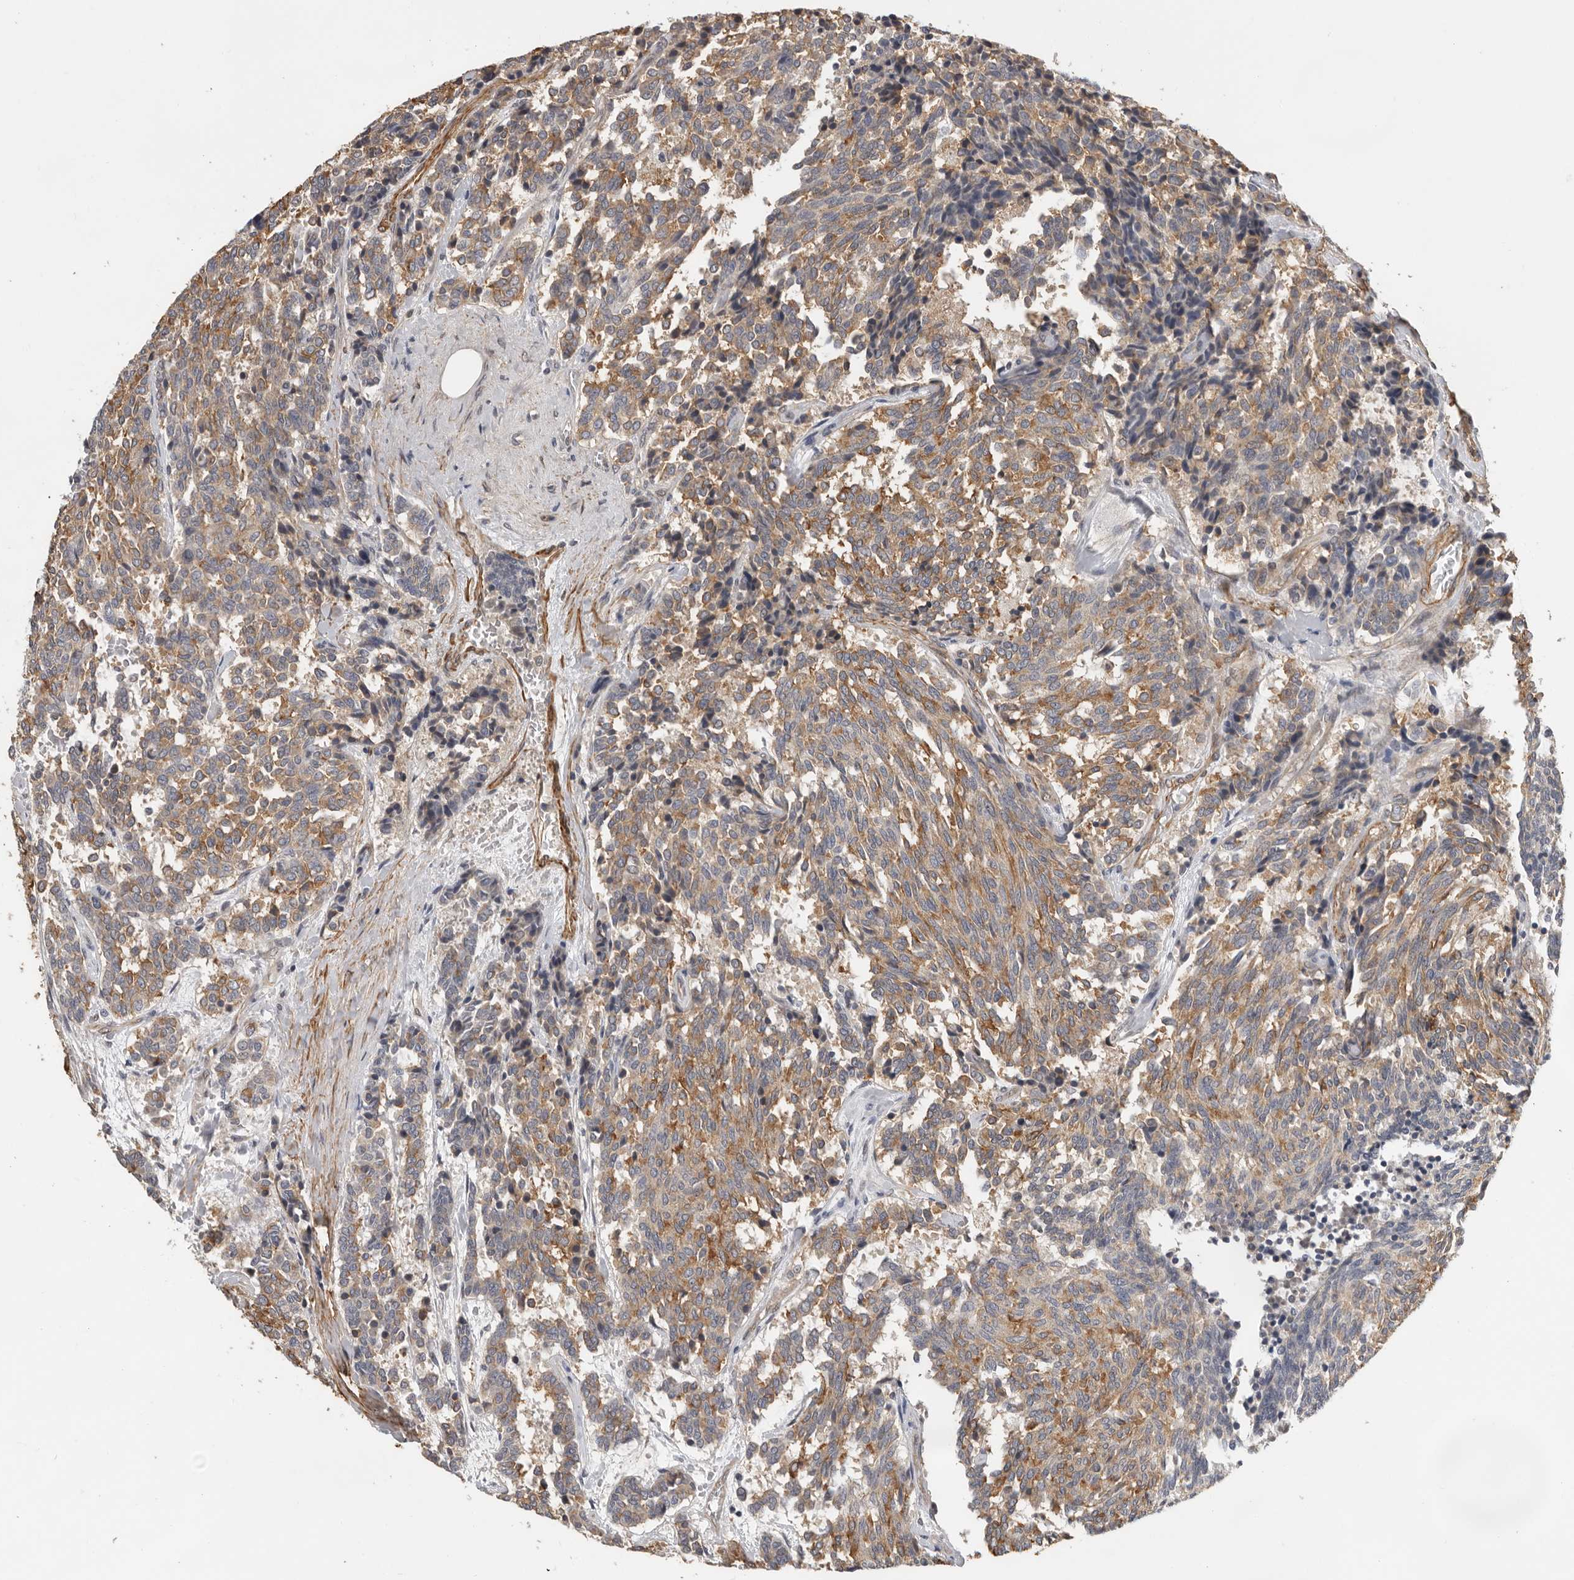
{"staining": {"intensity": "moderate", "quantity": "25%-75%", "location": "cytoplasmic/membranous"}, "tissue": "carcinoid", "cell_type": "Tumor cells", "image_type": "cancer", "snomed": [{"axis": "morphology", "description": "Carcinoid, malignant, NOS"}, {"axis": "topography", "description": "Pancreas"}], "caption": "Protein expression analysis of human carcinoid (malignant) reveals moderate cytoplasmic/membranous positivity in about 25%-75% of tumor cells.", "gene": "RNF157", "patient": {"sex": "female", "age": 54}}